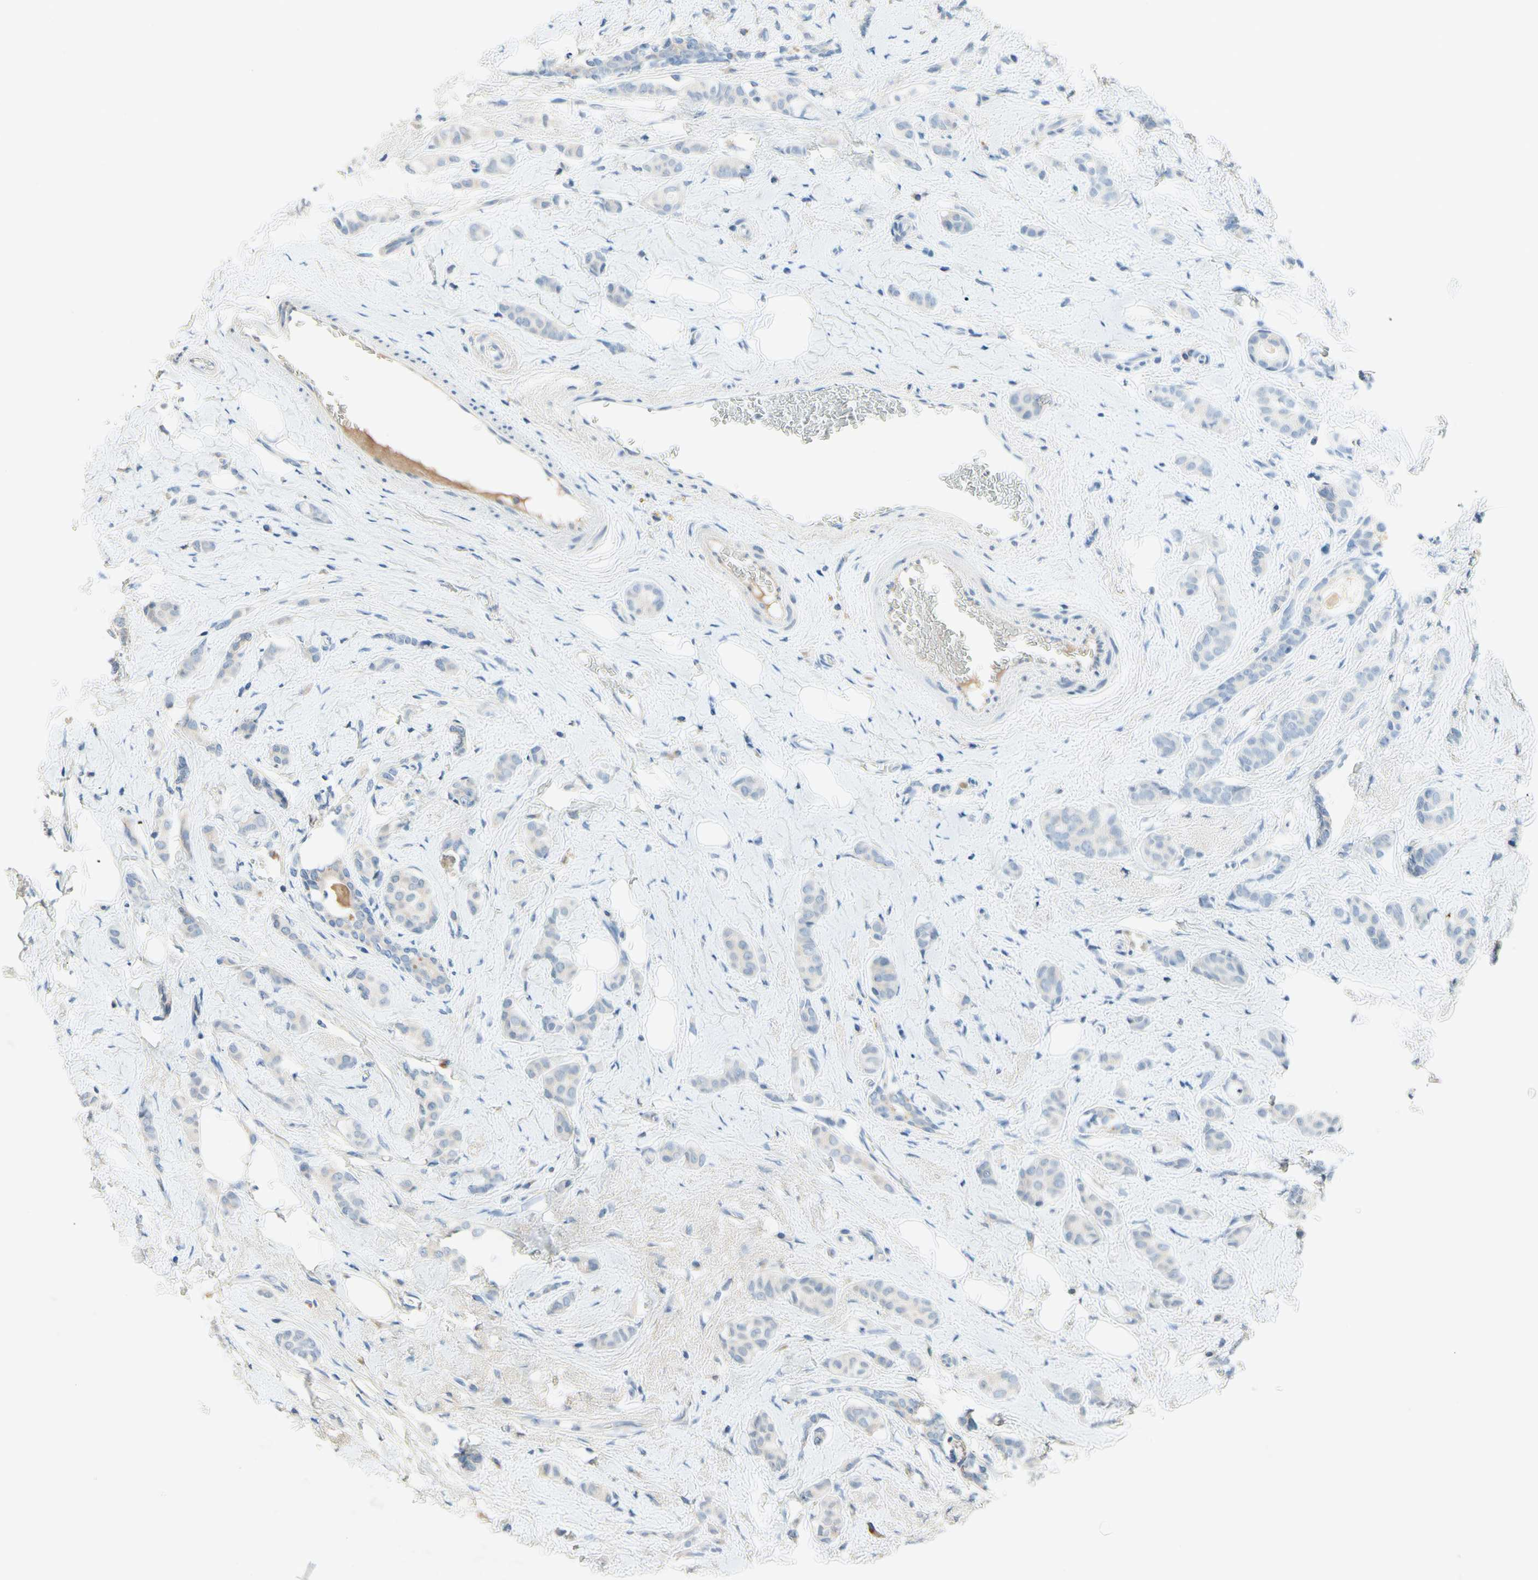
{"staining": {"intensity": "weak", "quantity": "<25%", "location": "cytoplasmic/membranous"}, "tissue": "breast cancer", "cell_type": "Tumor cells", "image_type": "cancer", "snomed": [{"axis": "morphology", "description": "Lobular carcinoma"}, {"axis": "topography", "description": "Breast"}], "caption": "A high-resolution image shows IHC staining of lobular carcinoma (breast), which exhibits no significant staining in tumor cells.", "gene": "IL1RL1", "patient": {"sex": "female", "age": 60}}